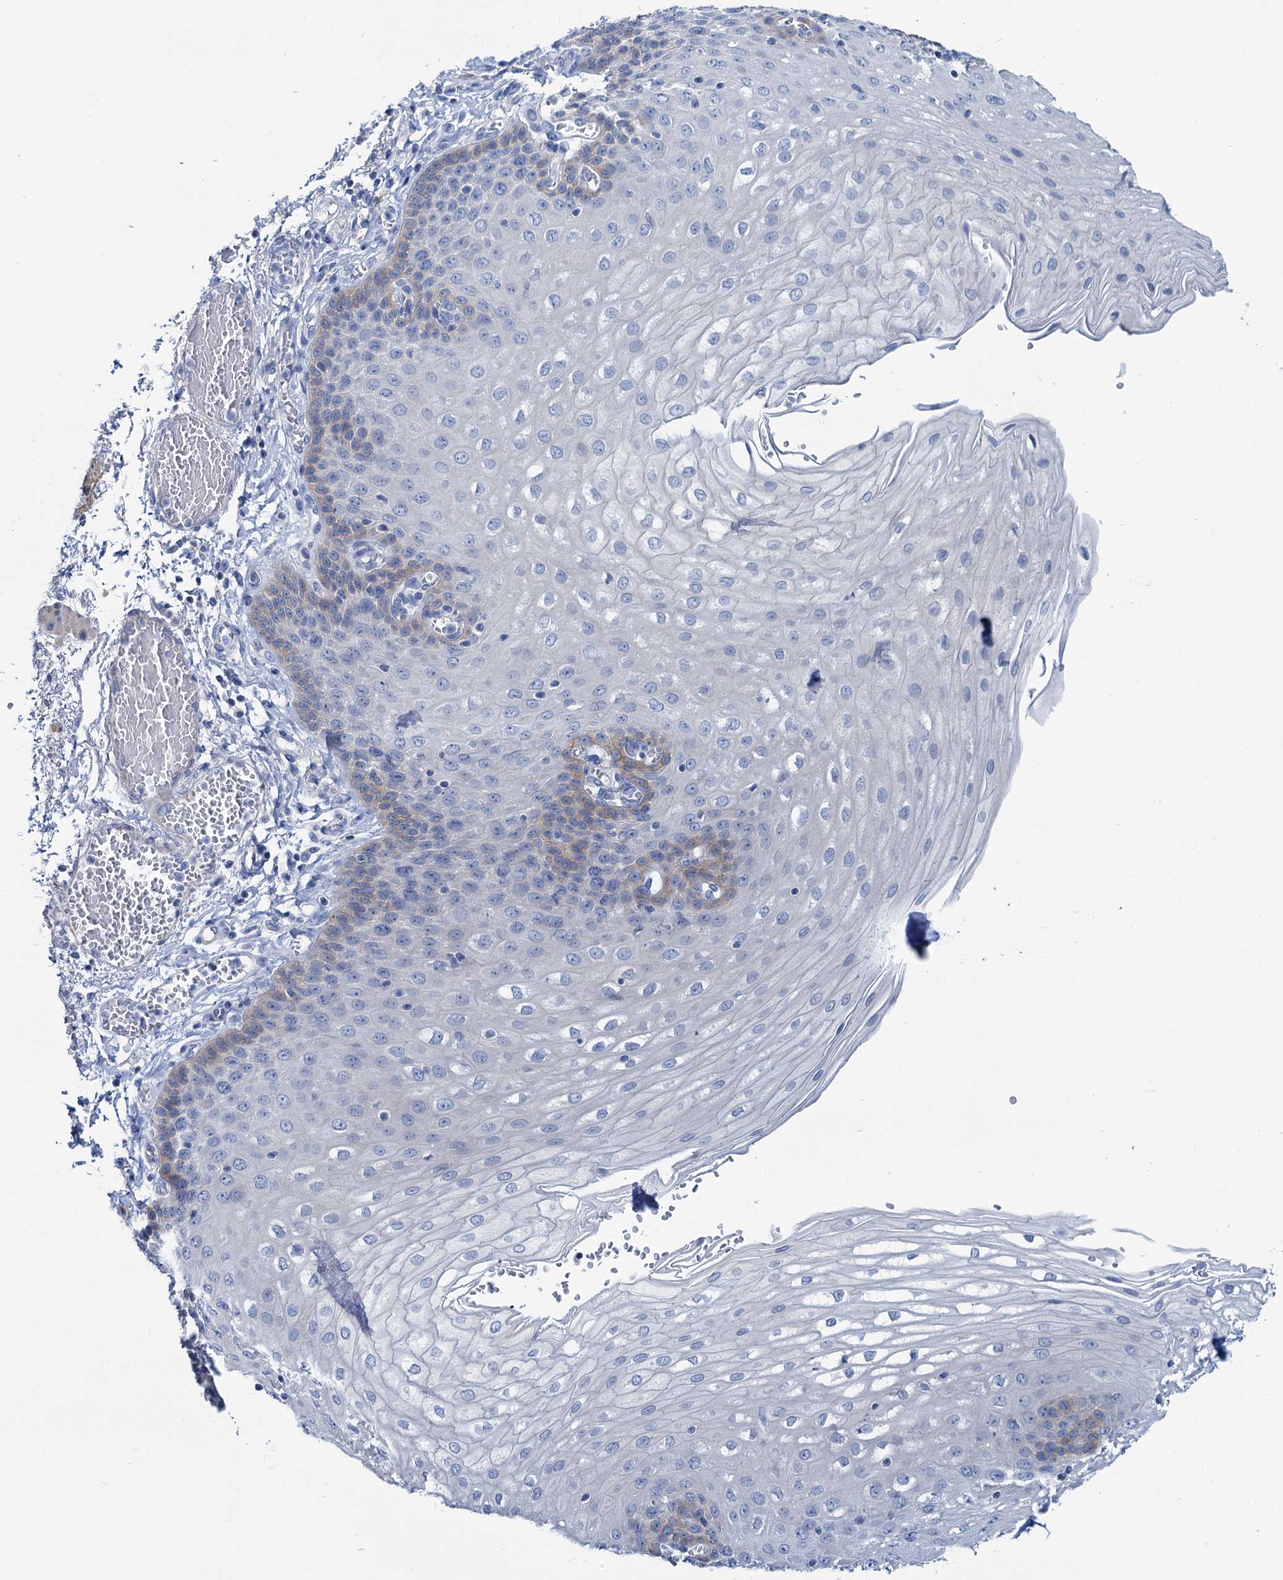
{"staining": {"intensity": "weak", "quantity": "<25%", "location": "cytoplasmic/membranous"}, "tissue": "esophagus", "cell_type": "Squamous epithelial cells", "image_type": "normal", "snomed": [{"axis": "morphology", "description": "Normal tissue, NOS"}, {"axis": "topography", "description": "Esophagus"}], "caption": "IHC of normal esophagus shows no expression in squamous epithelial cells. The staining was performed using DAB (3,3'-diaminobenzidine) to visualize the protein expression in brown, while the nuclei were stained in blue with hematoxylin (Magnification: 20x).", "gene": "SLC1A3", "patient": {"sex": "male", "age": 81}}